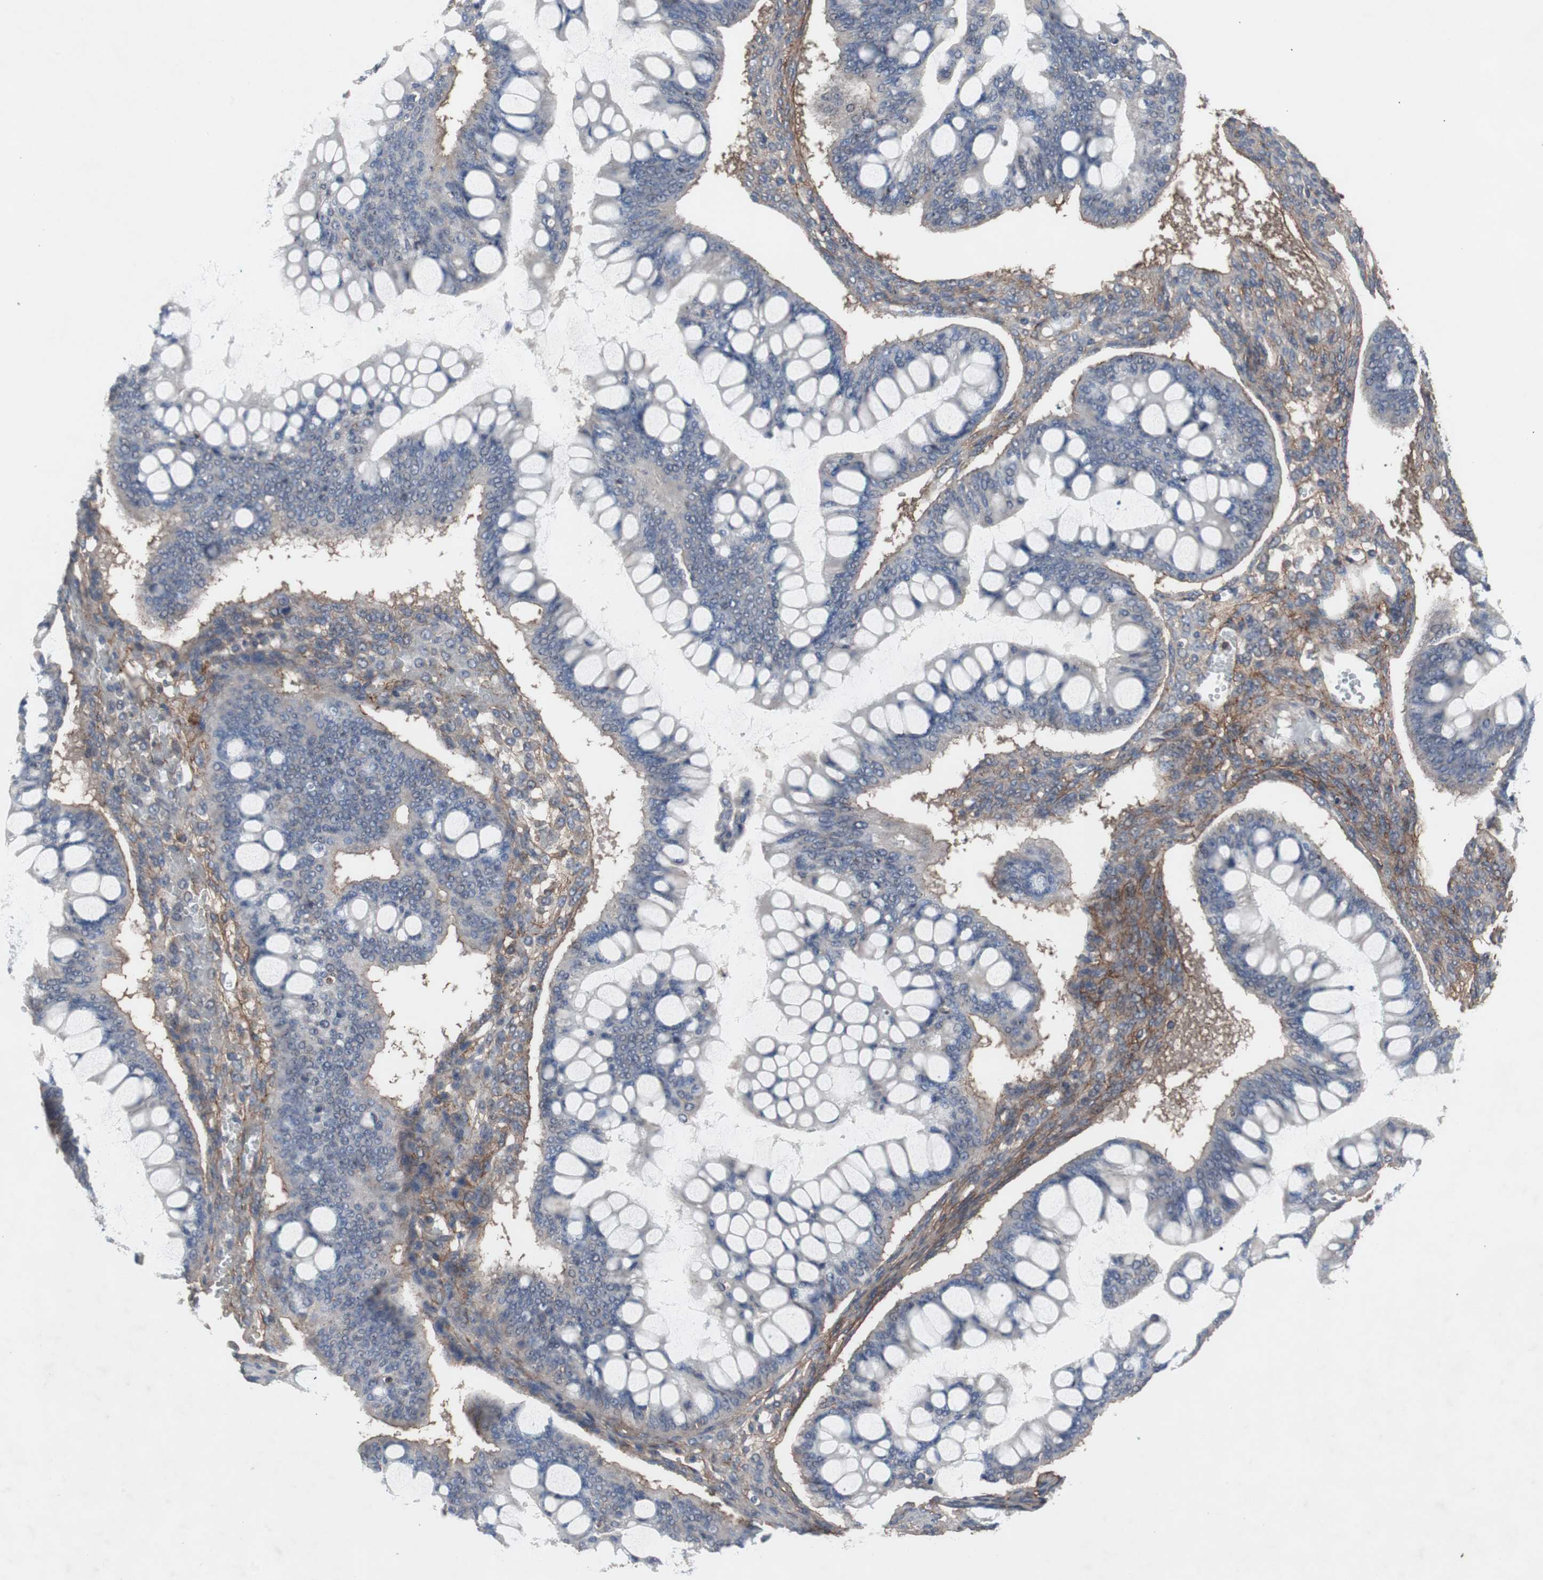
{"staining": {"intensity": "negative", "quantity": "none", "location": "none"}, "tissue": "ovarian cancer", "cell_type": "Tumor cells", "image_type": "cancer", "snomed": [{"axis": "morphology", "description": "Cystadenocarcinoma, mucinous, NOS"}, {"axis": "topography", "description": "Ovary"}], "caption": "Immunohistochemical staining of ovarian cancer displays no significant staining in tumor cells.", "gene": "COL6A2", "patient": {"sex": "female", "age": 73}}